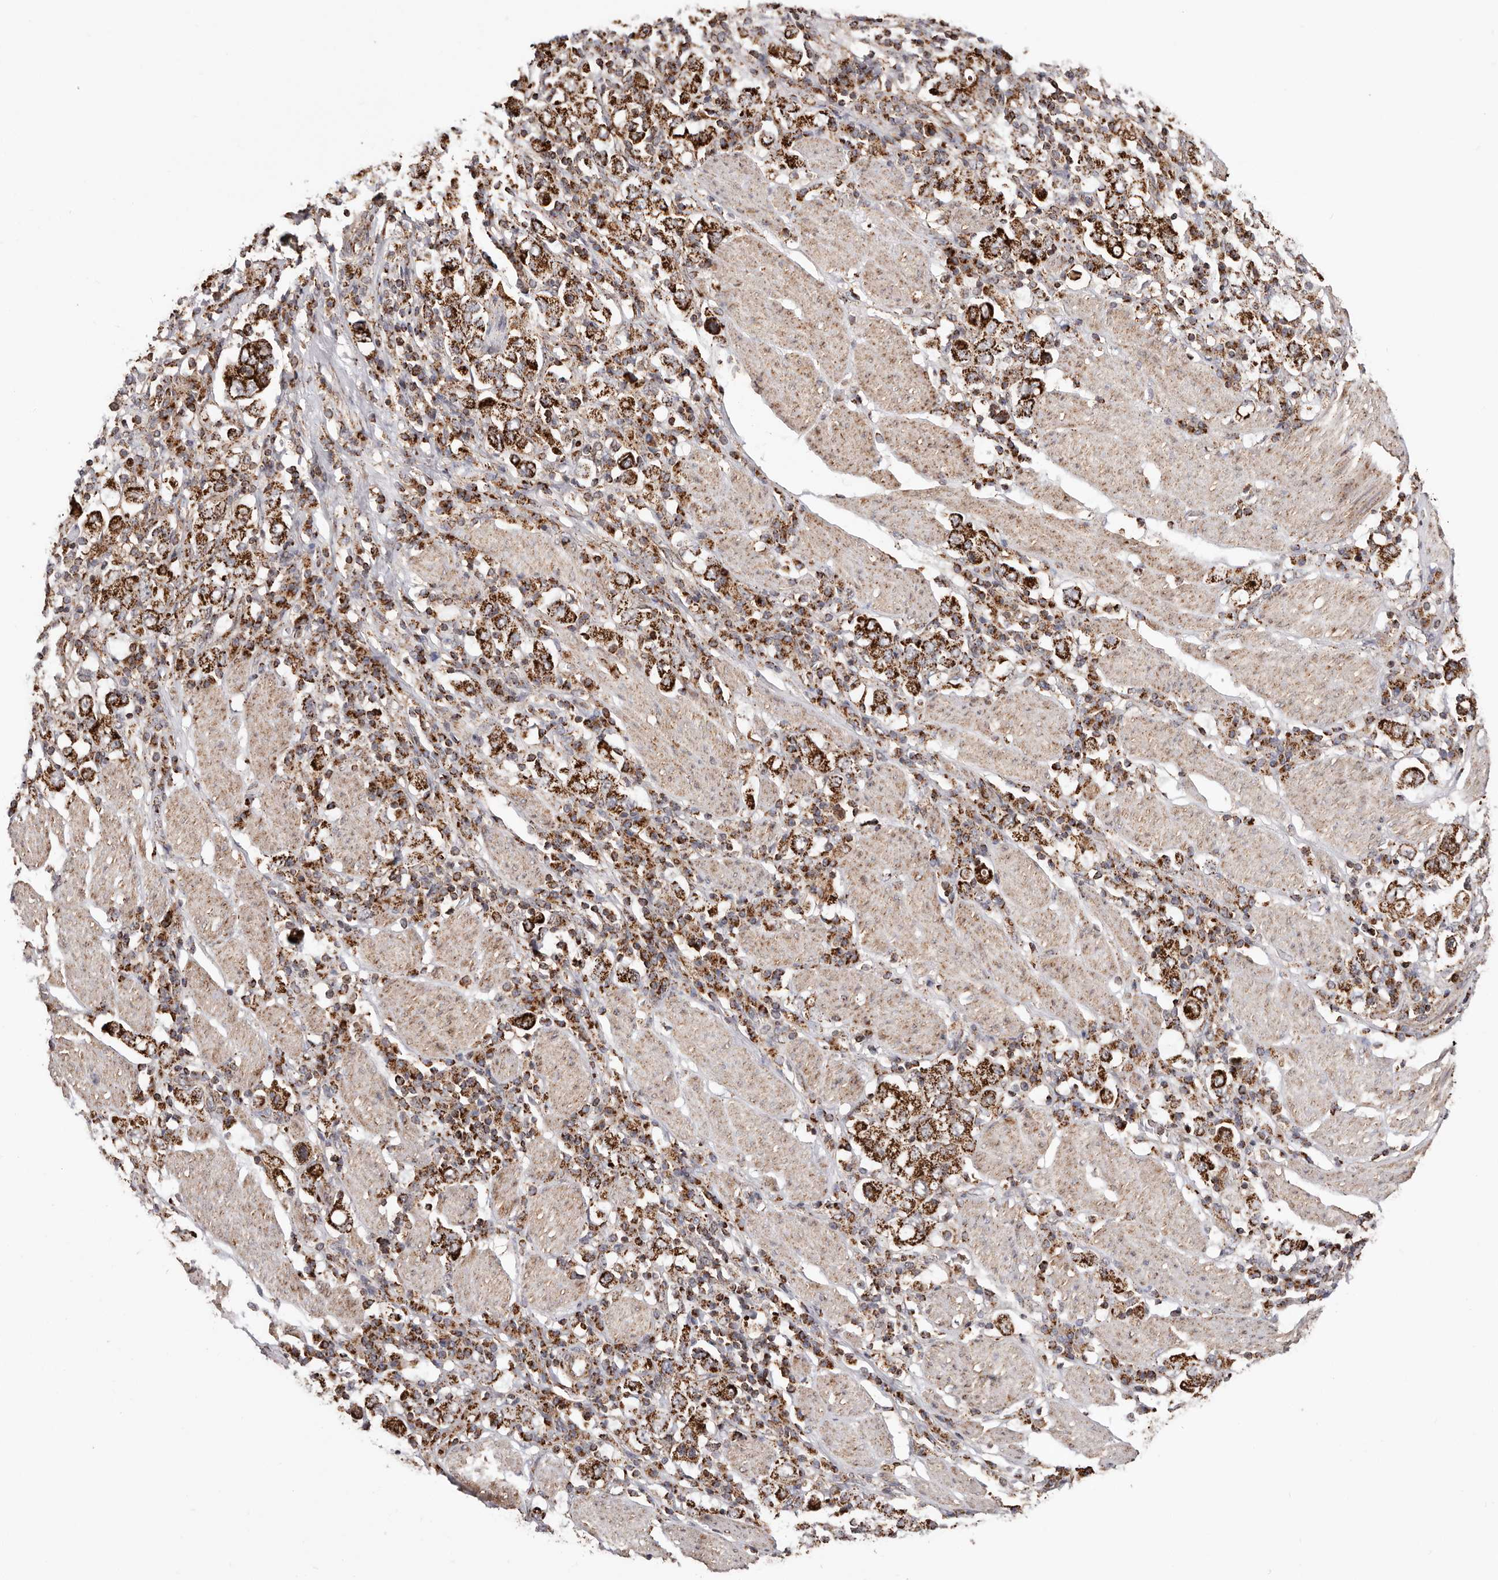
{"staining": {"intensity": "strong", "quantity": ">75%", "location": "cytoplasmic/membranous"}, "tissue": "stomach cancer", "cell_type": "Tumor cells", "image_type": "cancer", "snomed": [{"axis": "morphology", "description": "Adenocarcinoma, NOS"}, {"axis": "topography", "description": "Stomach, upper"}], "caption": "Stomach cancer stained for a protein demonstrates strong cytoplasmic/membranous positivity in tumor cells. The staining was performed using DAB, with brown indicating positive protein expression. Nuclei are stained blue with hematoxylin.", "gene": "PRKACB", "patient": {"sex": "male", "age": 62}}